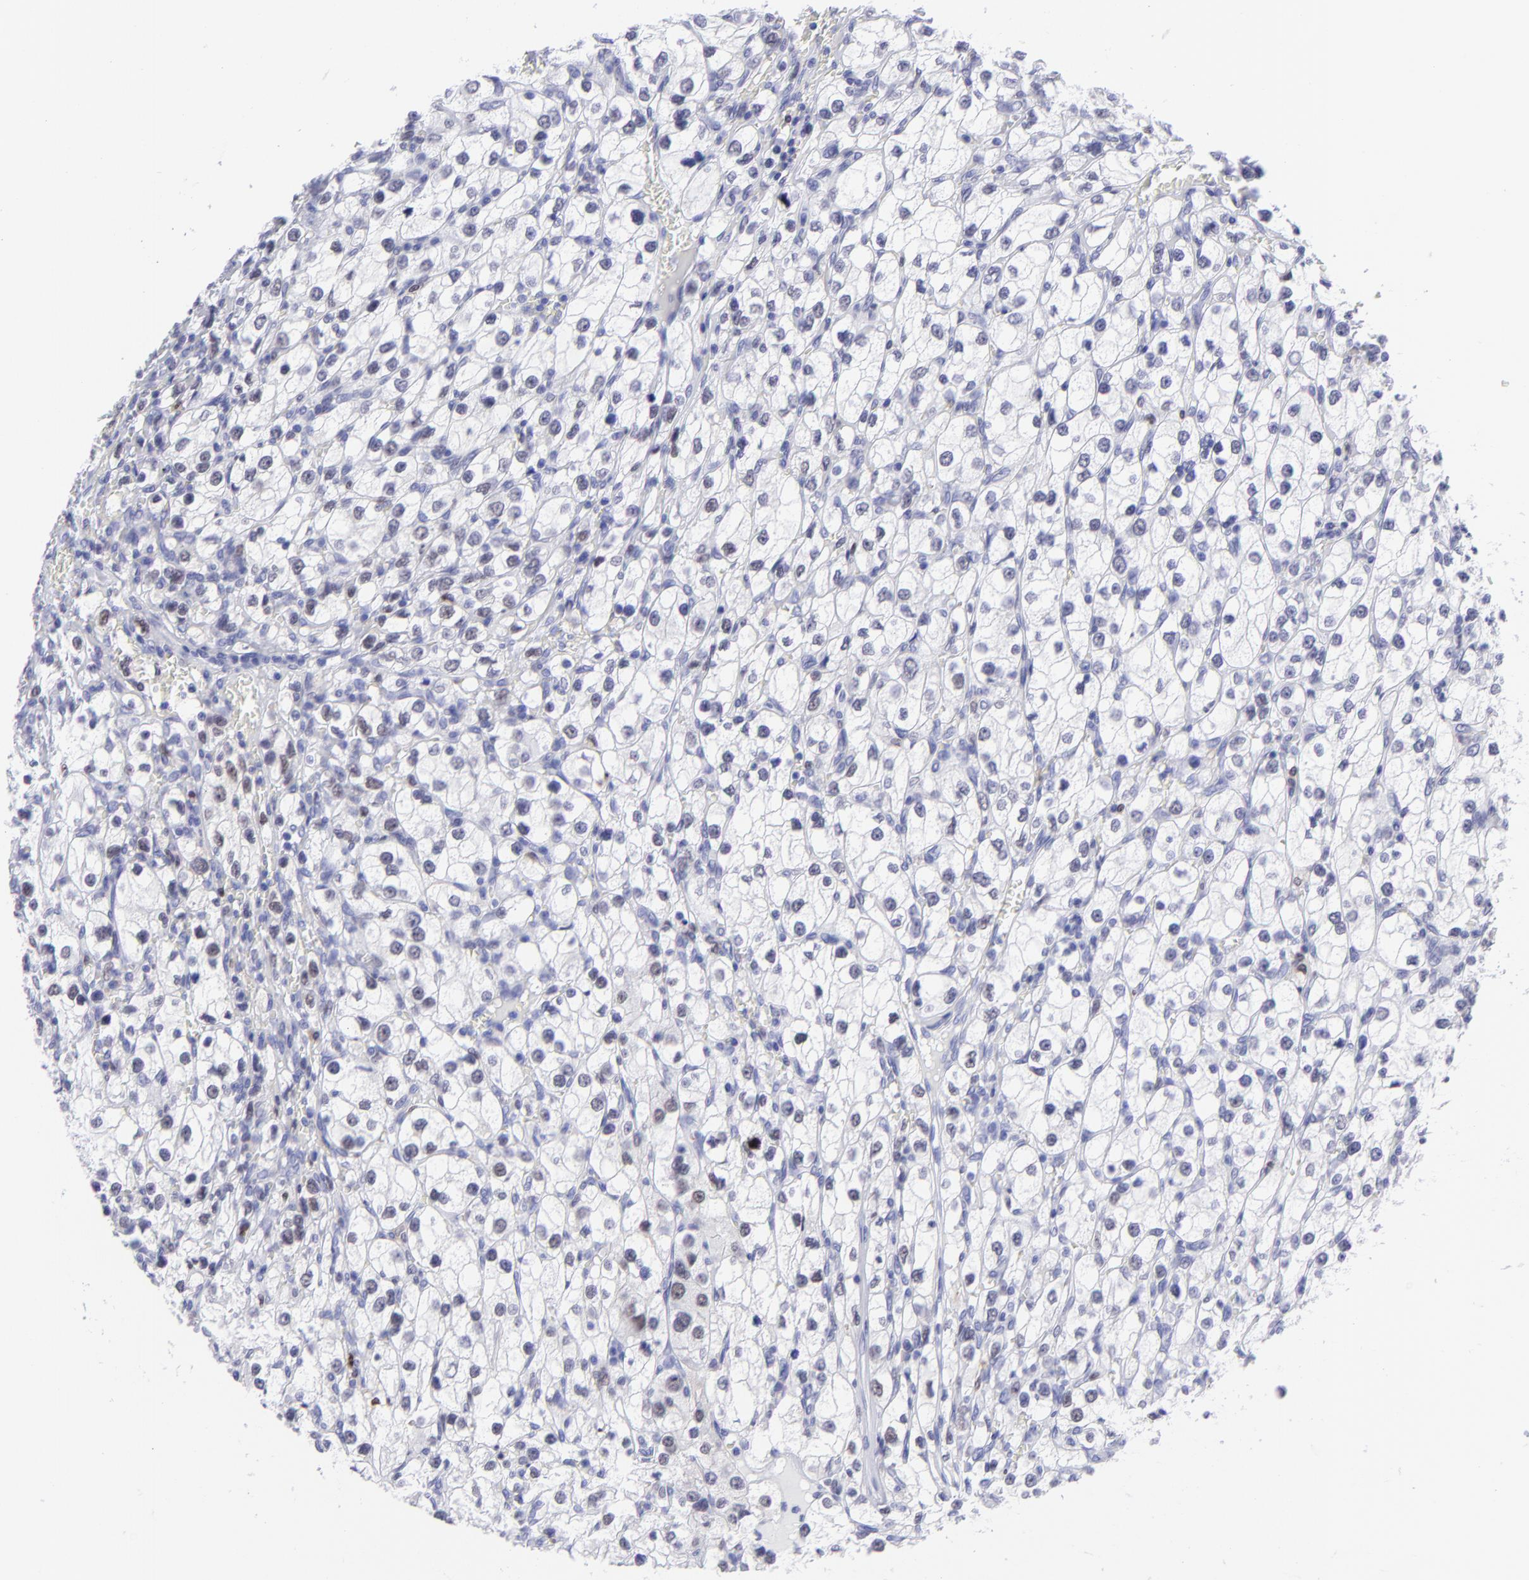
{"staining": {"intensity": "negative", "quantity": "none", "location": "none"}, "tissue": "renal cancer", "cell_type": "Tumor cells", "image_type": "cancer", "snomed": [{"axis": "morphology", "description": "Adenocarcinoma, NOS"}, {"axis": "topography", "description": "Kidney"}], "caption": "Immunohistochemical staining of renal cancer (adenocarcinoma) shows no significant staining in tumor cells. (IHC, brightfield microscopy, high magnification).", "gene": "MITF", "patient": {"sex": "female", "age": 62}}